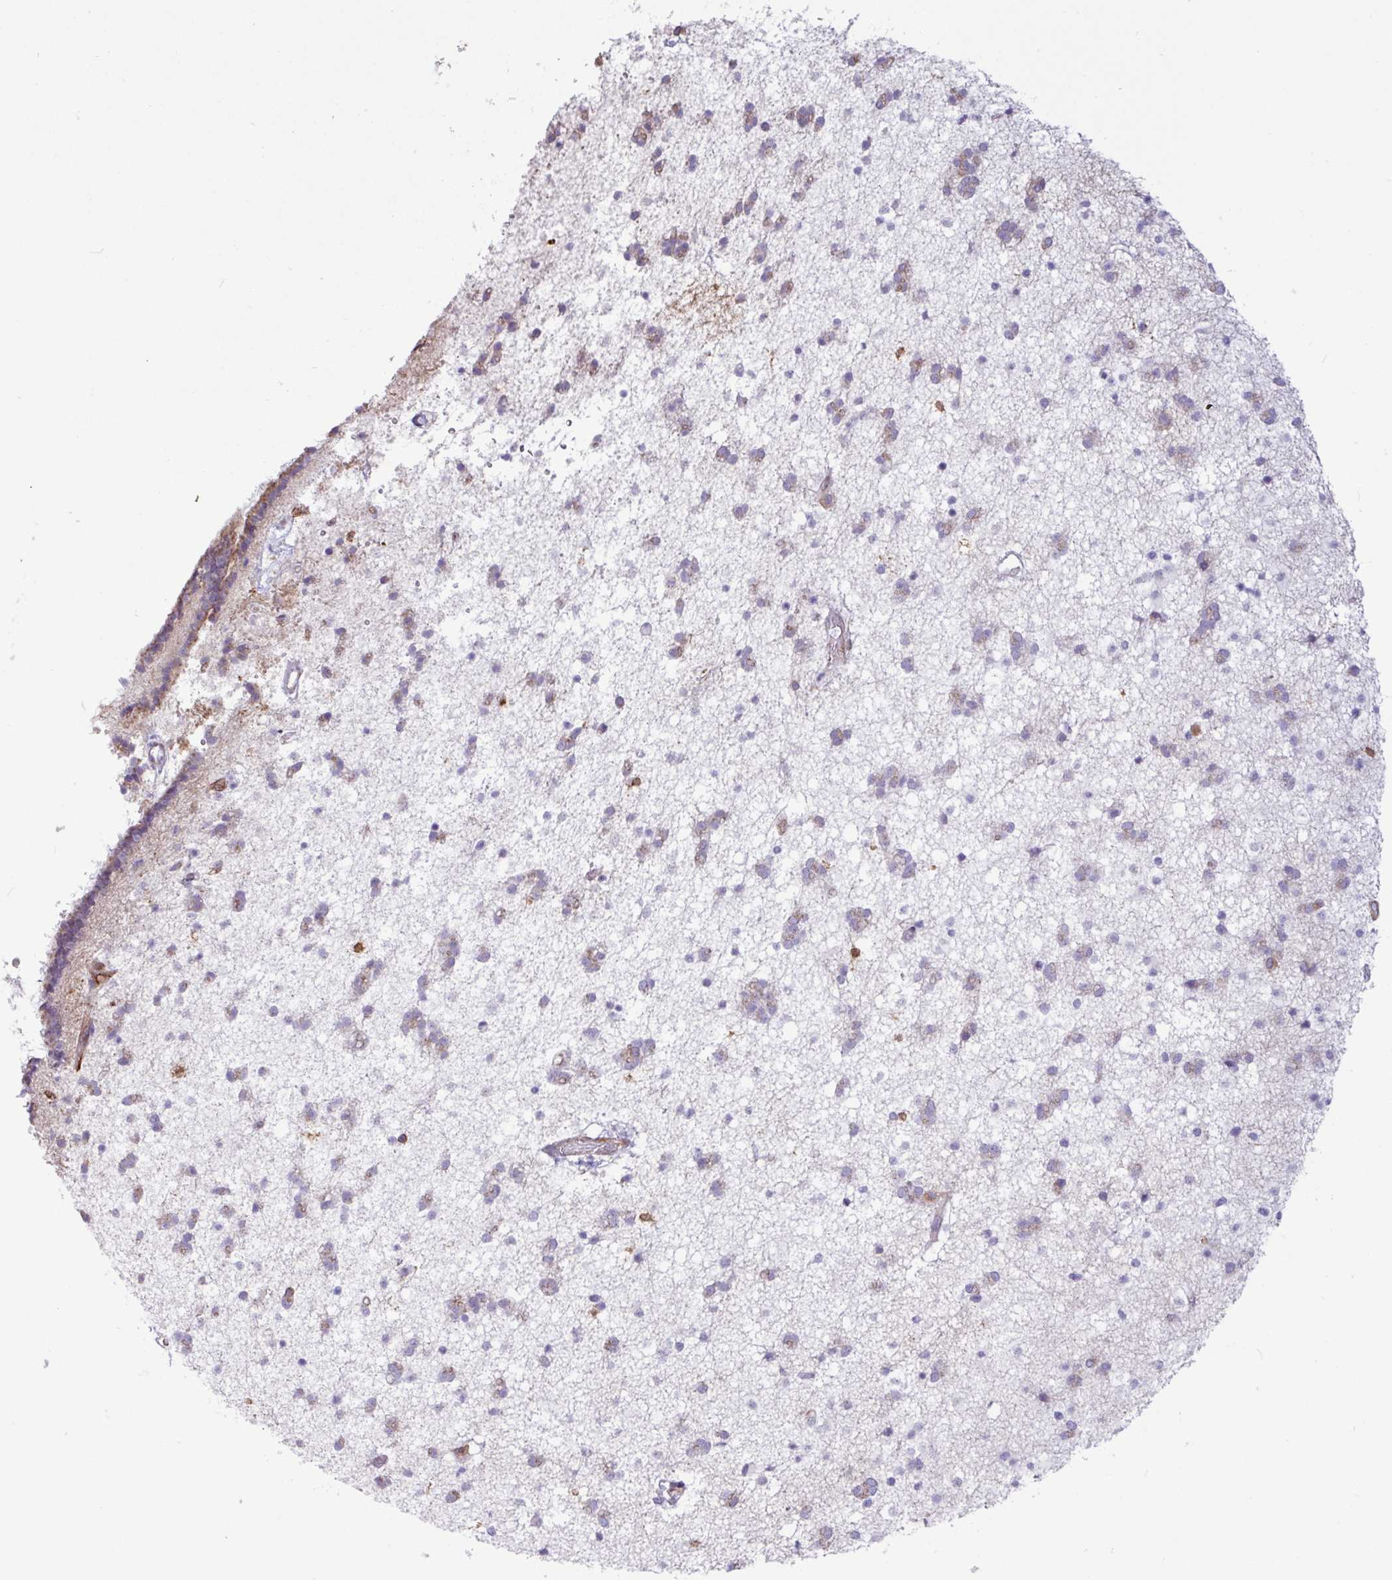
{"staining": {"intensity": "weak", "quantity": "<25%", "location": "cytoplasmic/membranous"}, "tissue": "caudate", "cell_type": "Glial cells", "image_type": "normal", "snomed": [{"axis": "morphology", "description": "Normal tissue, NOS"}, {"axis": "topography", "description": "Lateral ventricle wall"}], "caption": "The immunohistochemistry (IHC) micrograph has no significant positivity in glial cells of caudate. (Brightfield microscopy of DAB IHC at high magnification).", "gene": "SLC38A1", "patient": {"sex": "male", "age": 37}}